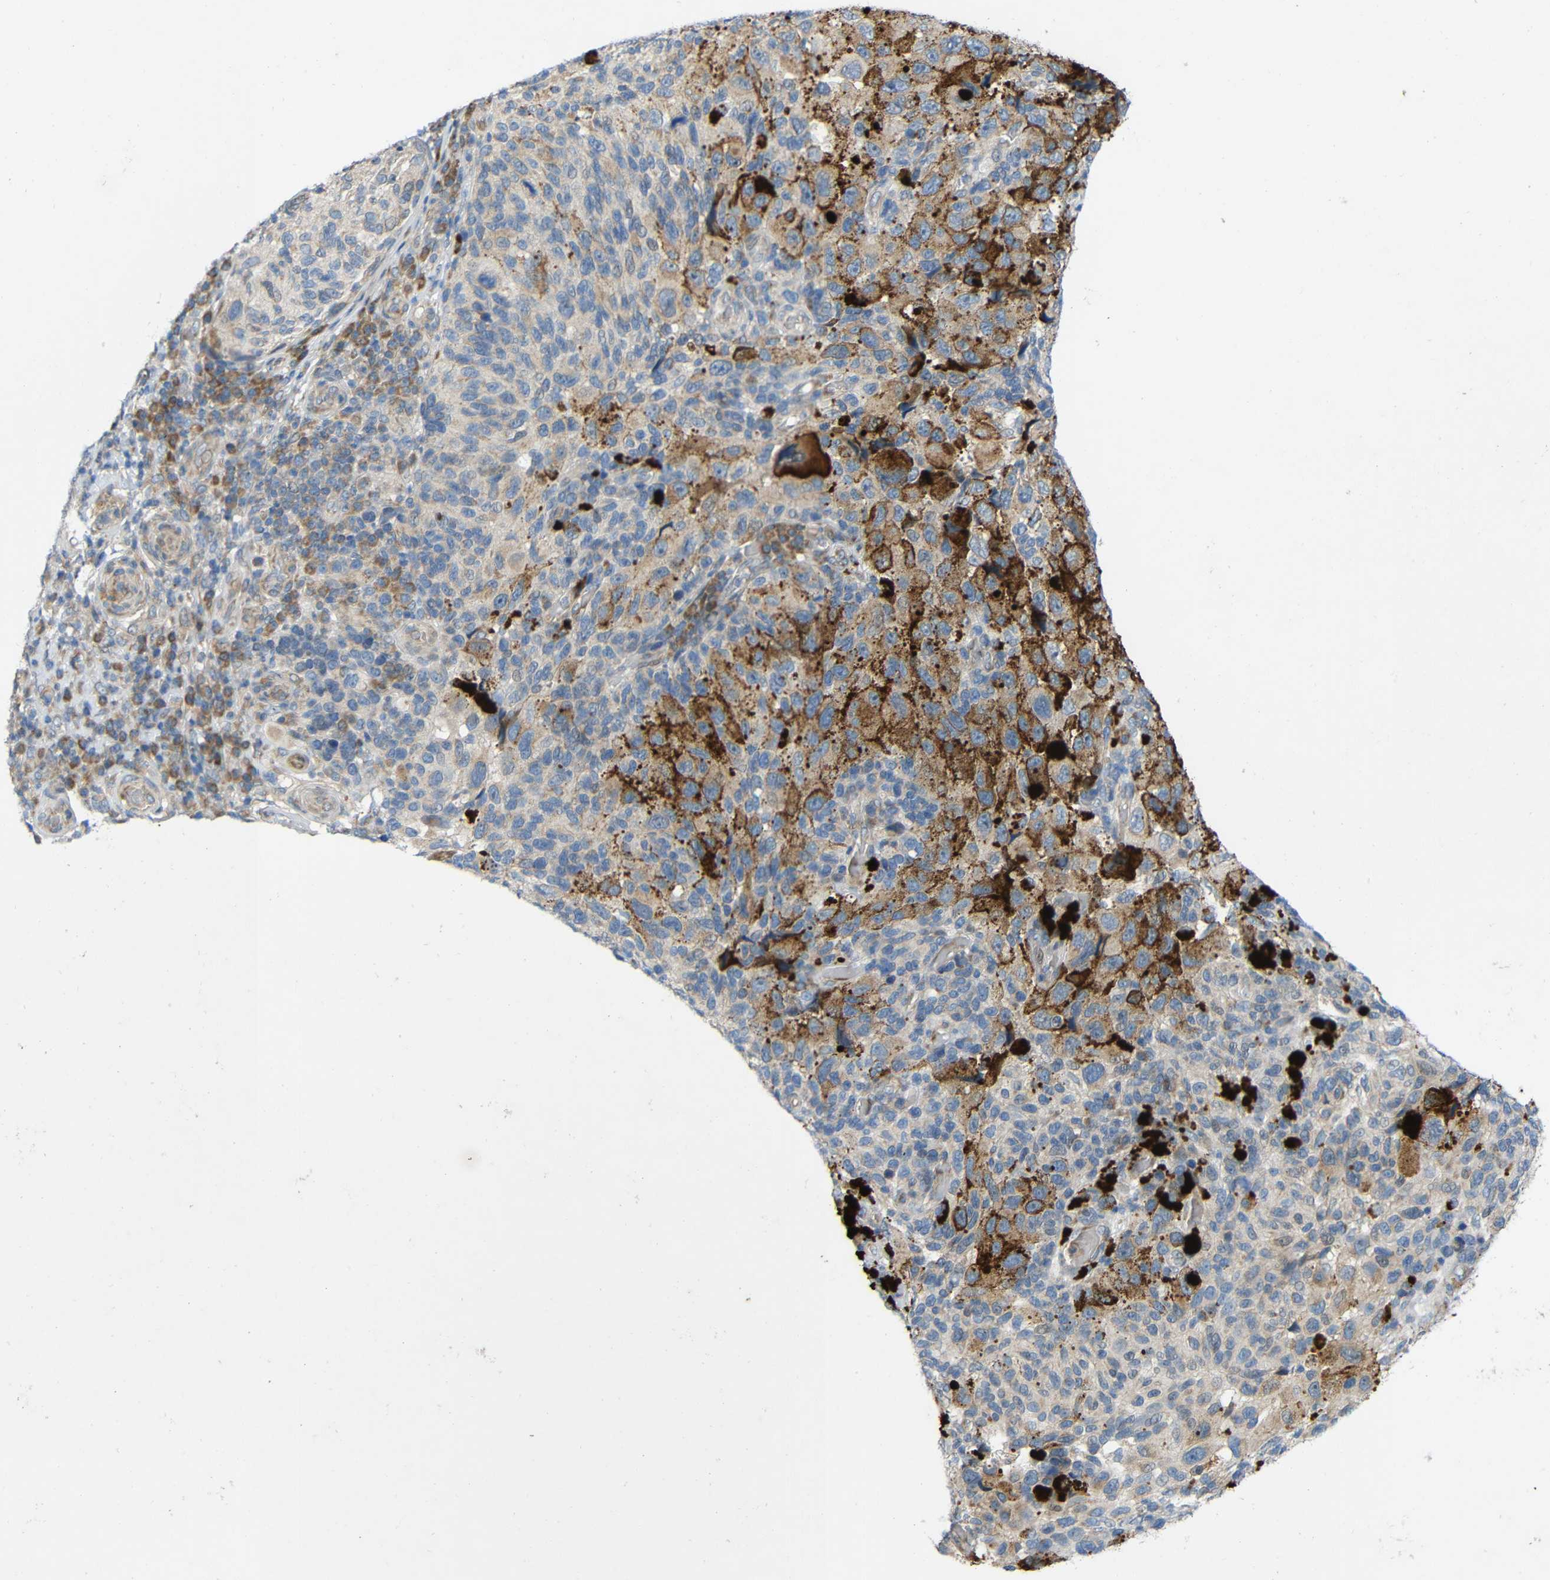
{"staining": {"intensity": "weak", "quantity": ">75%", "location": "cytoplasmic/membranous"}, "tissue": "melanoma", "cell_type": "Tumor cells", "image_type": "cancer", "snomed": [{"axis": "morphology", "description": "Malignant melanoma, NOS"}, {"axis": "topography", "description": "Skin"}], "caption": "Brown immunohistochemical staining in human melanoma demonstrates weak cytoplasmic/membranous staining in about >75% of tumor cells. The staining was performed using DAB (3,3'-diaminobenzidine) to visualize the protein expression in brown, while the nuclei were stained in blue with hematoxylin (Magnification: 20x).", "gene": "TMEM25", "patient": {"sex": "female", "age": 73}}